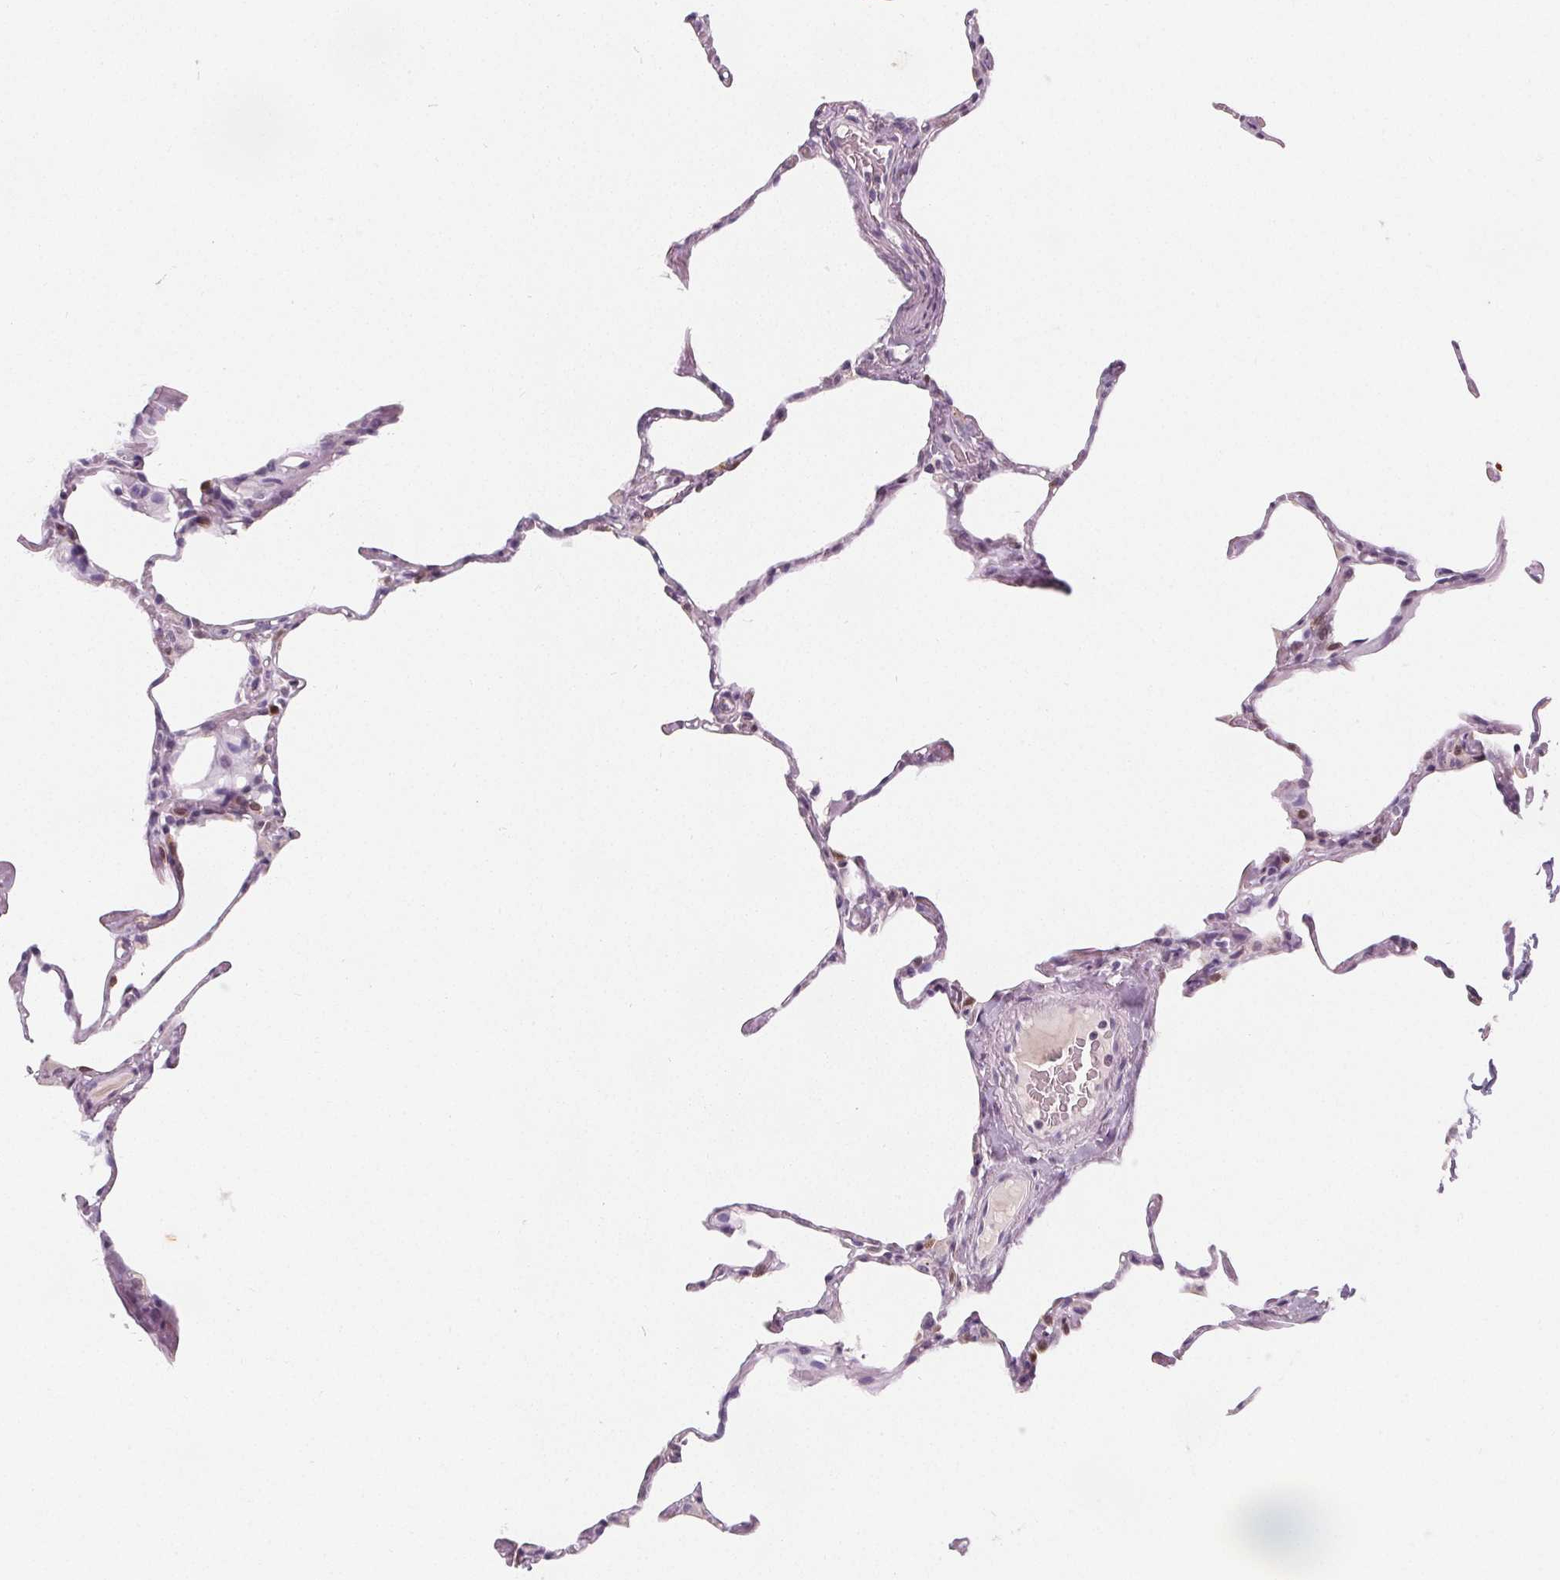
{"staining": {"intensity": "negative", "quantity": "none", "location": "none"}, "tissue": "lung", "cell_type": "Alveolar cells", "image_type": "normal", "snomed": [{"axis": "morphology", "description": "Normal tissue, NOS"}, {"axis": "topography", "description": "Lung"}], "caption": "A high-resolution histopathology image shows IHC staining of normal lung, which reveals no significant staining in alveolar cells.", "gene": "DBX2", "patient": {"sex": "male", "age": 65}}